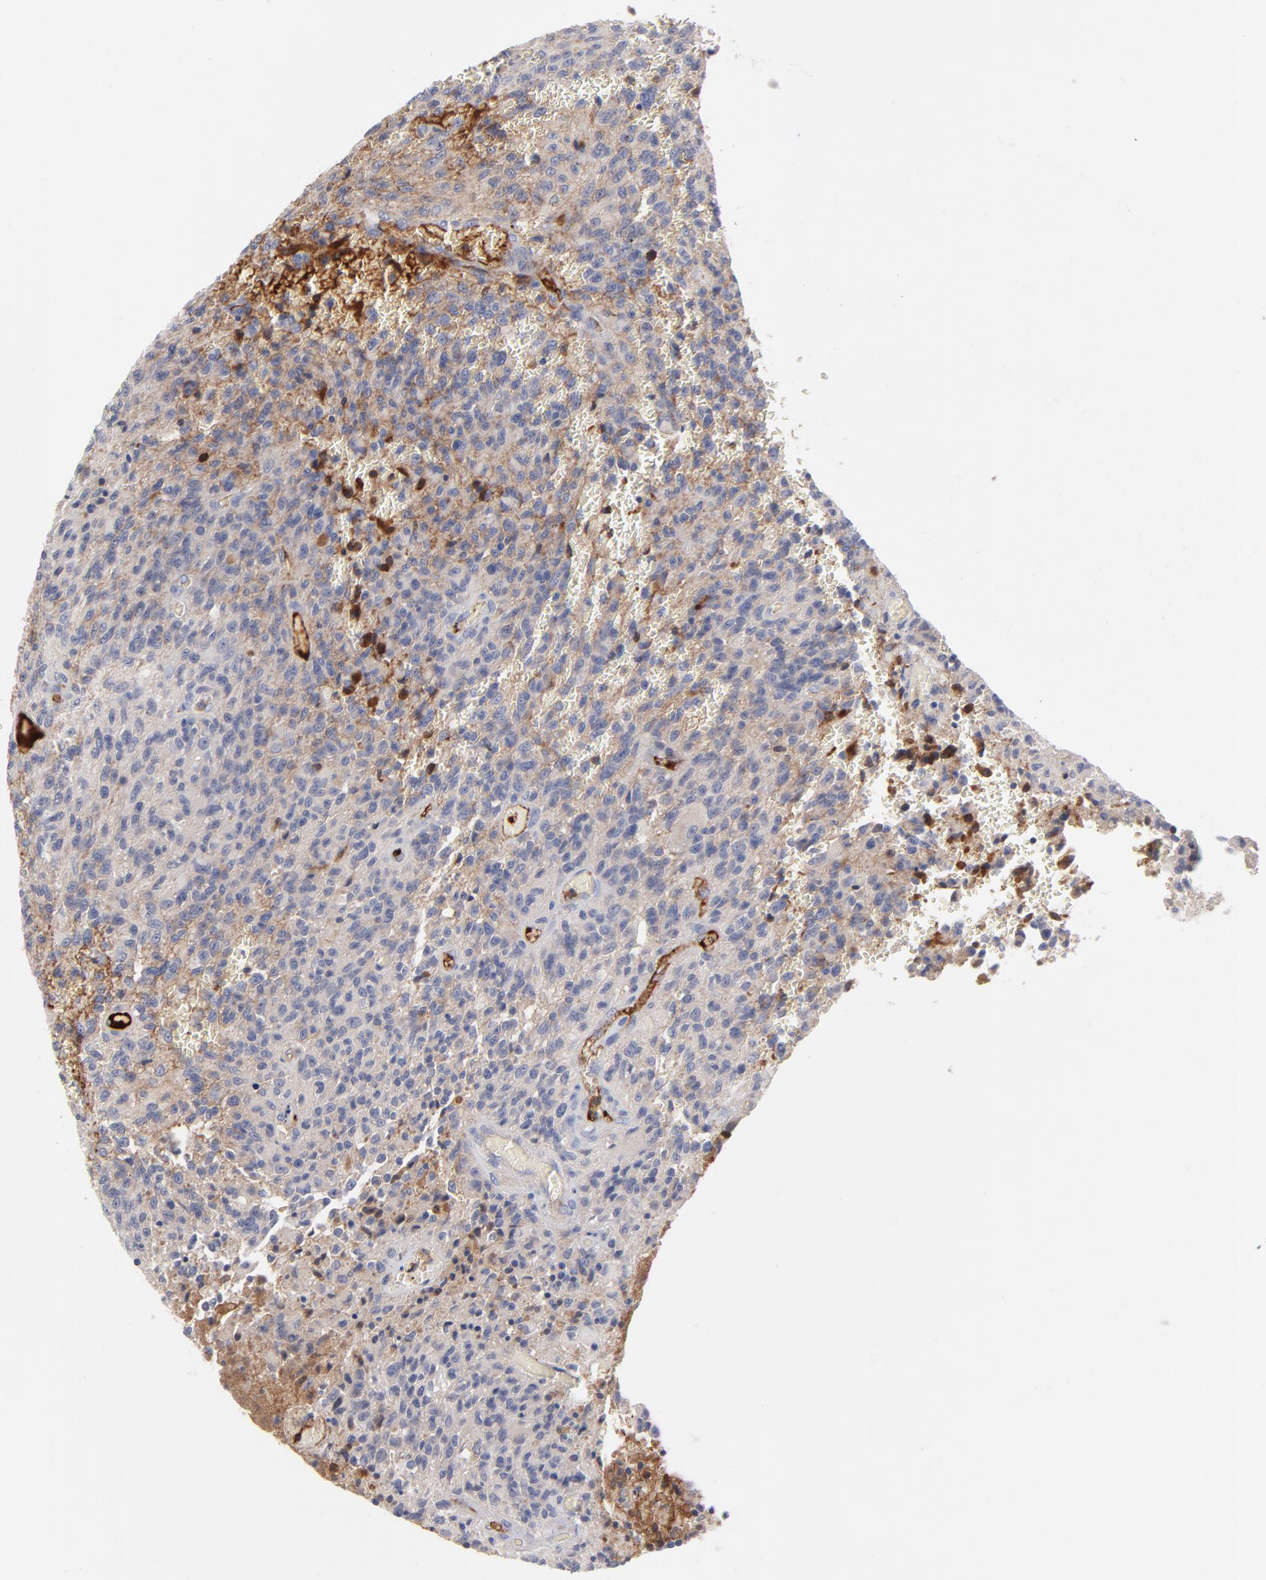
{"staining": {"intensity": "weak", "quantity": "<25%", "location": "cytoplasmic/membranous"}, "tissue": "glioma", "cell_type": "Tumor cells", "image_type": "cancer", "snomed": [{"axis": "morphology", "description": "Normal tissue, NOS"}, {"axis": "morphology", "description": "Glioma, malignant, High grade"}, {"axis": "topography", "description": "Cerebral cortex"}], "caption": "DAB (3,3'-diaminobenzidine) immunohistochemical staining of human malignant high-grade glioma reveals no significant staining in tumor cells.", "gene": "CCR3", "patient": {"sex": "male", "age": 56}}